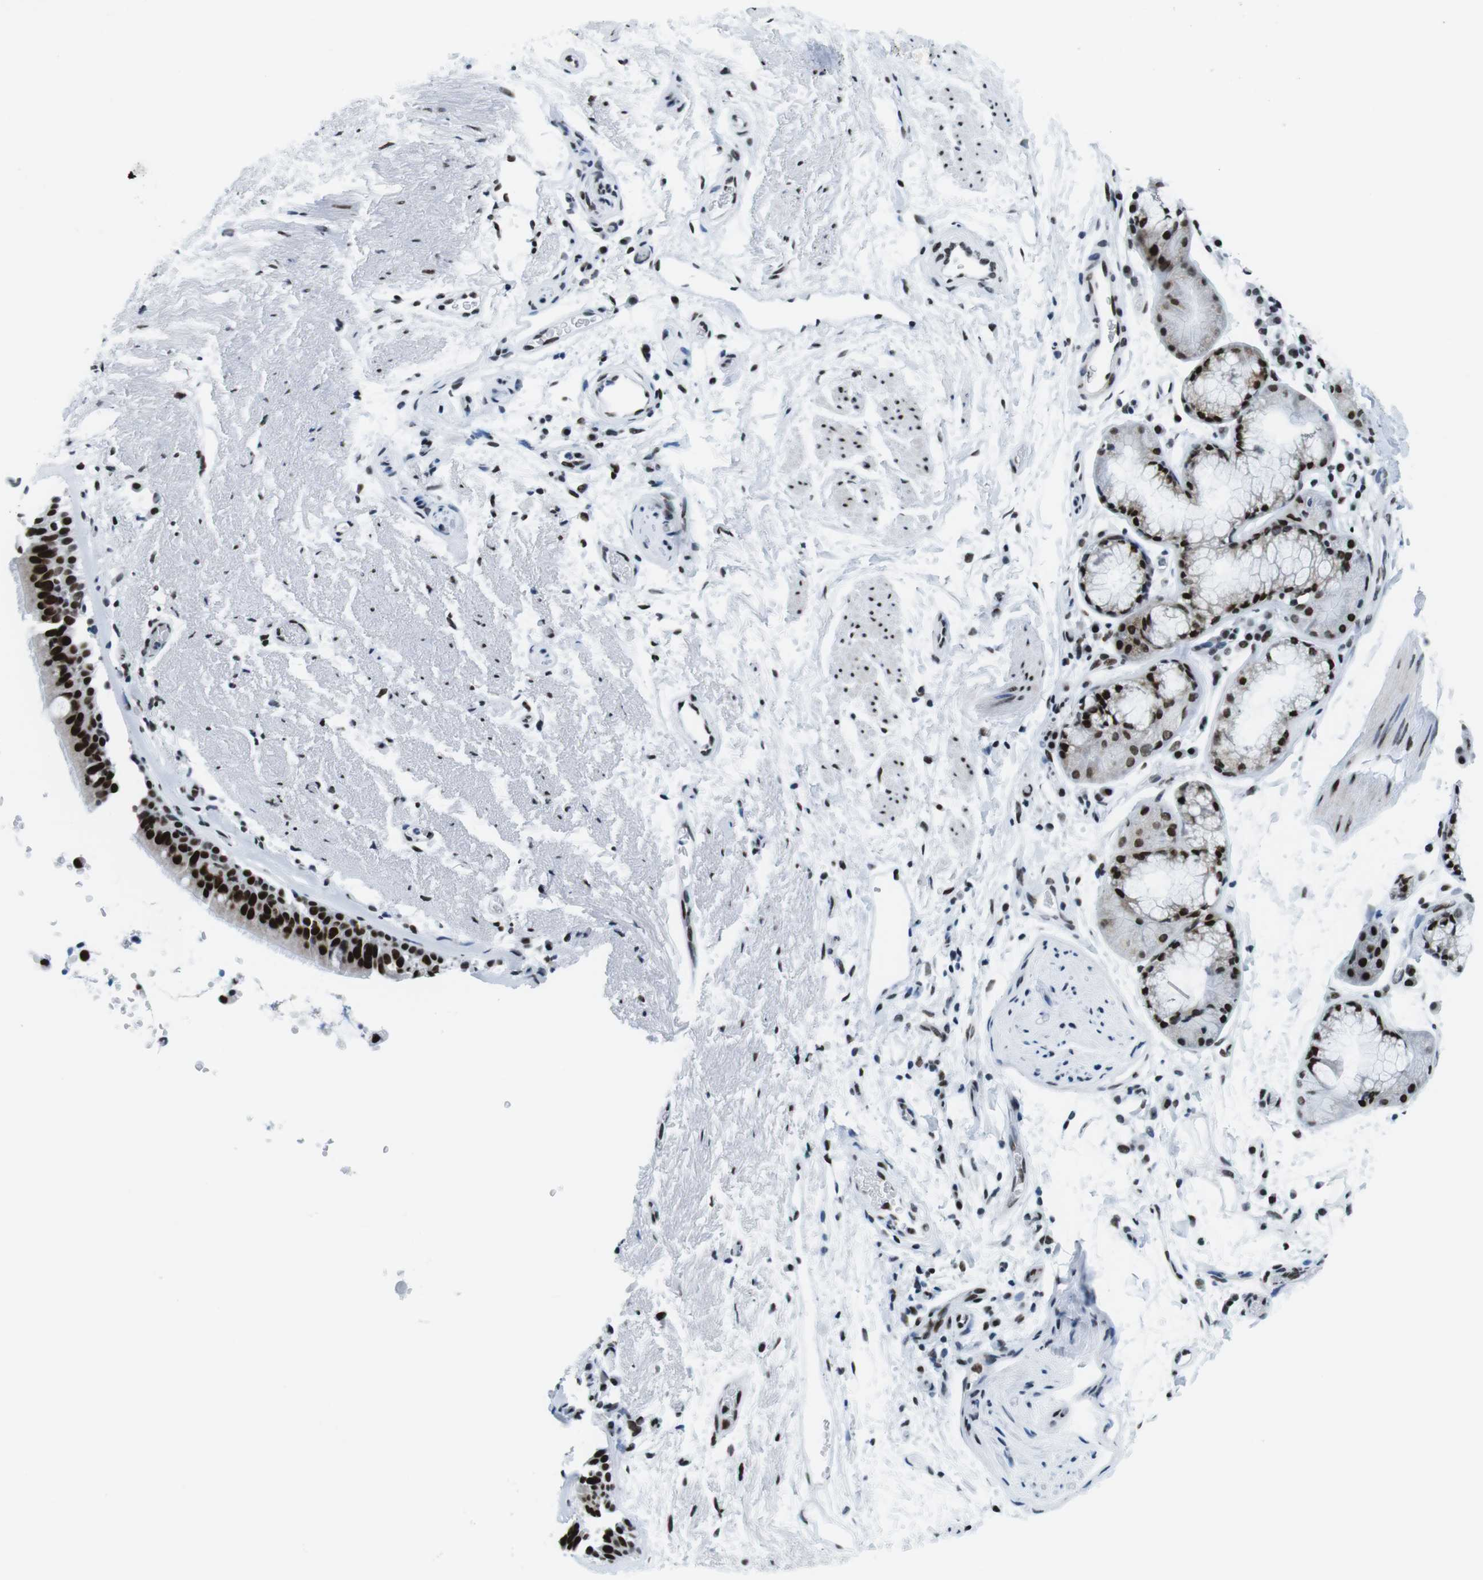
{"staining": {"intensity": "strong", "quantity": ">75%", "location": "nuclear"}, "tissue": "bronchus", "cell_type": "Respiratory epithelial cells", "image_type": "normal", "snomed": [{"axis": "morphology", "description": "Normal tissue, NOS"}, {"axis": "topography", "description": "Bronchus"}], "caption": "DAB immunohistochemical staining of benign human bronchus exhibits strong nuclear protein expression in approximately >75% of respiratory epithelial cells.", "gene": "CITED2", "patient": {"sex": "female", "age": 54}}